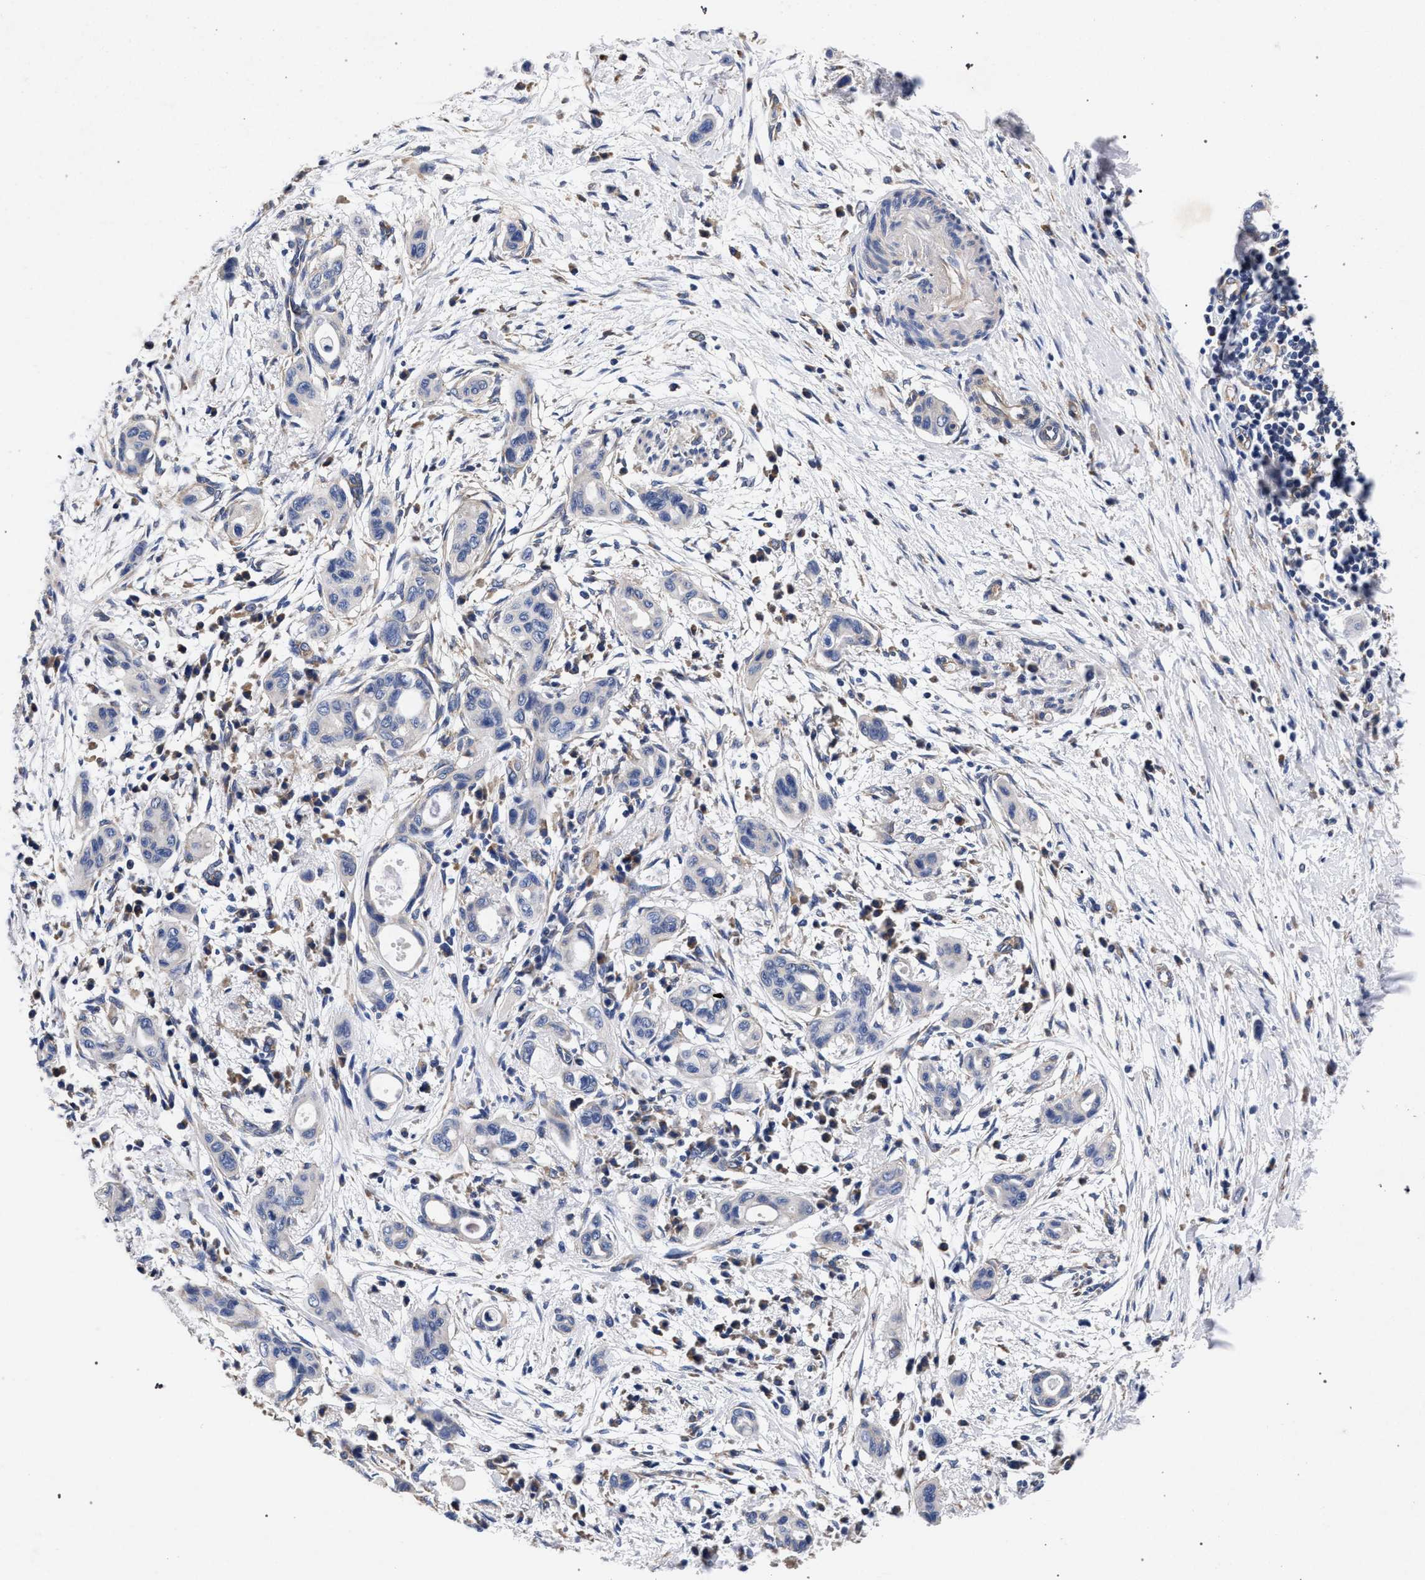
{"staining": {"intensity": "negative", "quantity": "none", "location": "none"}, "tissue": "pancreatic cancer", "cell_type": "Tumor cells", "image_type": "cancer", "snomed": [{"axis": "morphology", "description": "Adenocarcinoma, NOS"}, {"axis": "topography", "description": "Pancreas"}], "caption": "Immunohistochemistry (IHC) photomicrograph of neoplastic tissue: human adenocarcinoma (pancreatic) stained with DAB shows no significant protein positivity in tumor cells. (DAB immunohistochemistry with hematoxylin counter stain).", "gene": "CFAP95", "patient": {"sex": "male", "age": 59}}